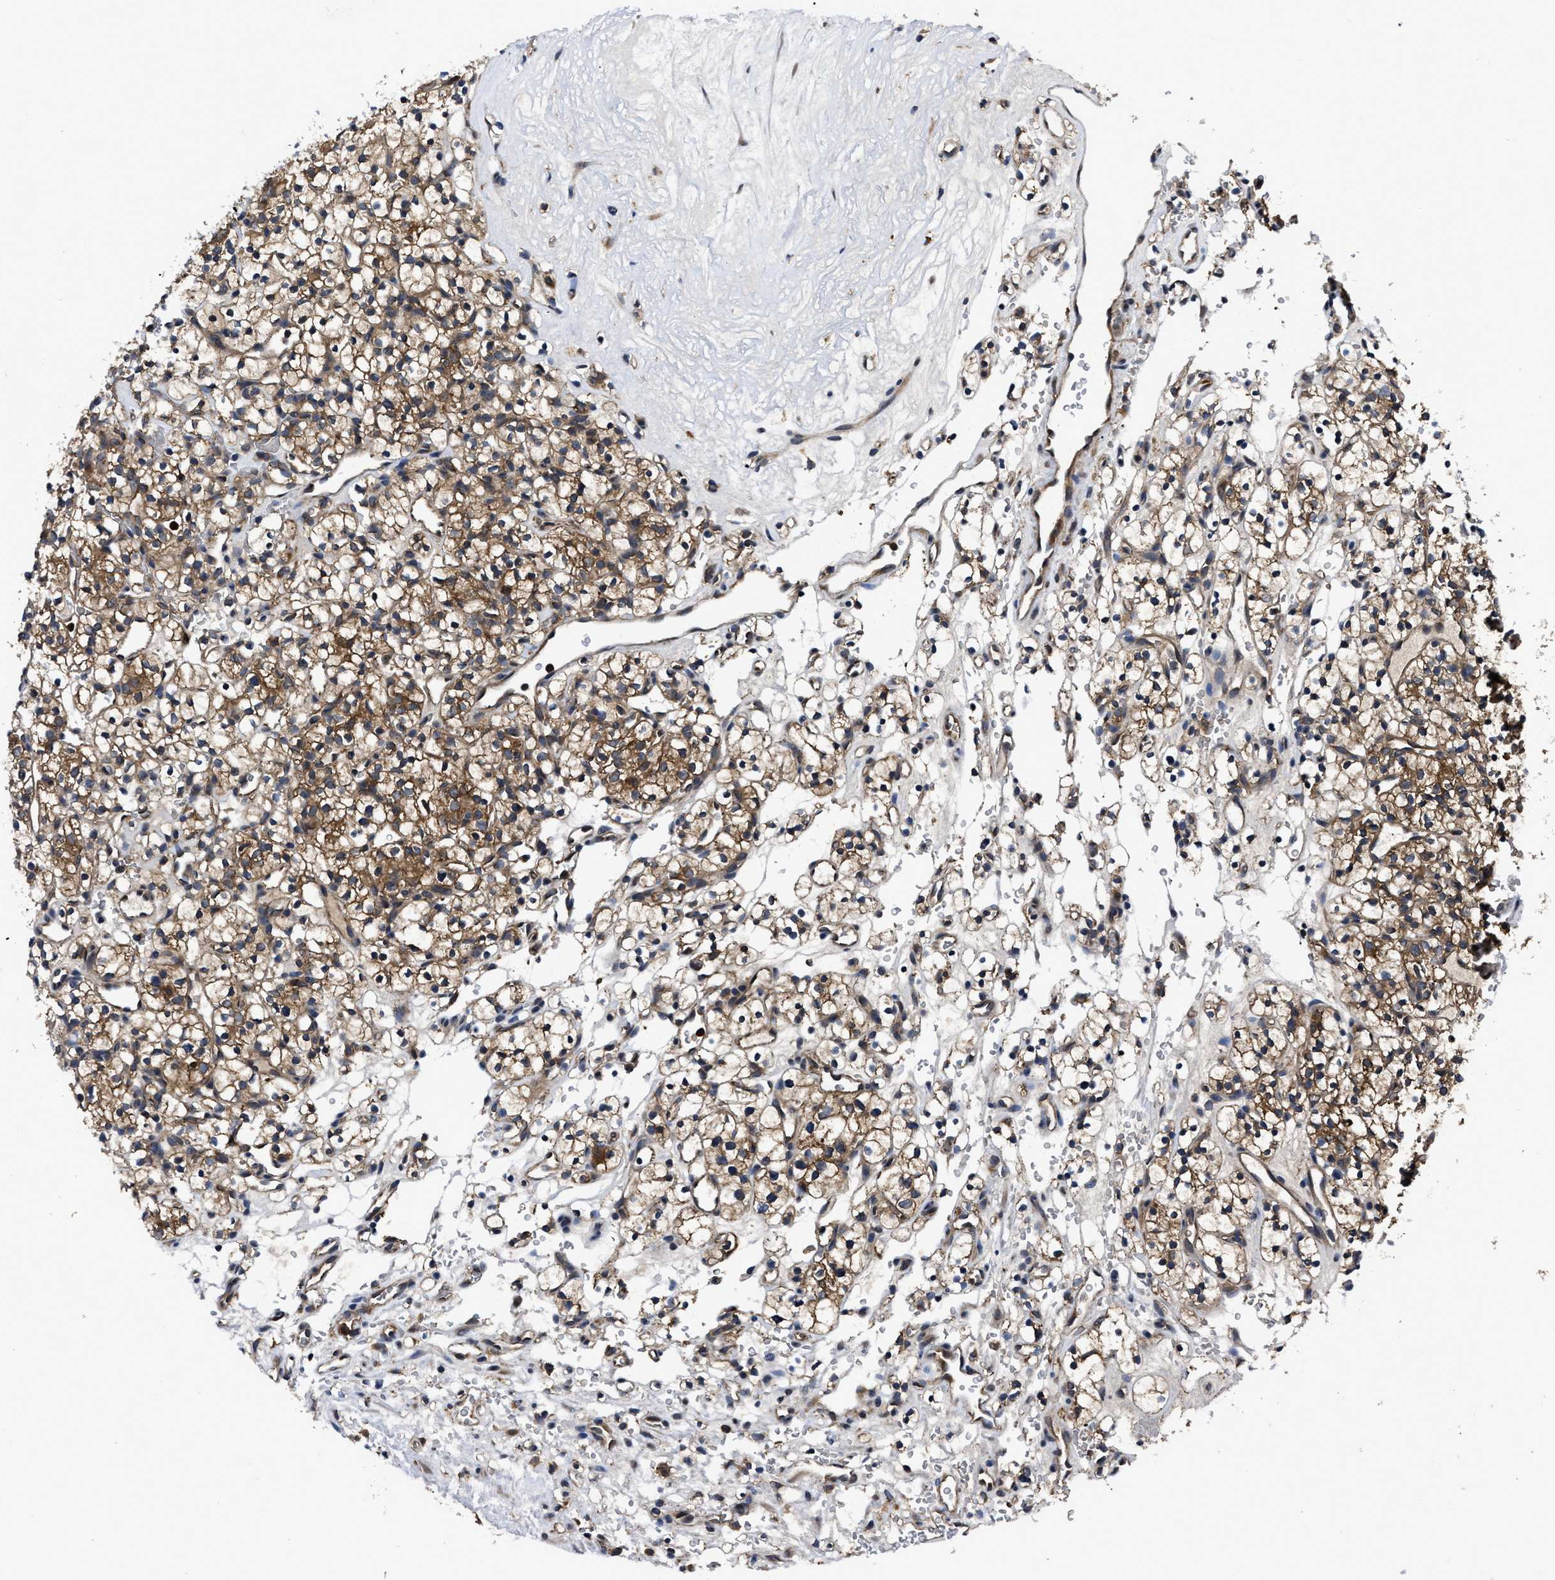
{"staining": {"intensity": "moderate", "quantity": ">75%", "location": "cytoplasmic/membranous"}, "tissue": "renal cancer", "cell_type": "Tumor cells", "image_type": "cancer", "snomed": [{"axis": "morphology", "description": "Adenocarcinoma, NOS"}, {"axis": "topography", "description": "Kidney"}], "caption": "Renal adenocarcinoma stained with IHC shows moderate cytoplasmic/membranous expression in about >75% of tumor cells. The staining was performed using DAB, with brown indicating positive protein expression. Nuclei are stained blue with hematoxylin.", "gene": "GET4", "patient": {"sex": "female", "age": 57}}